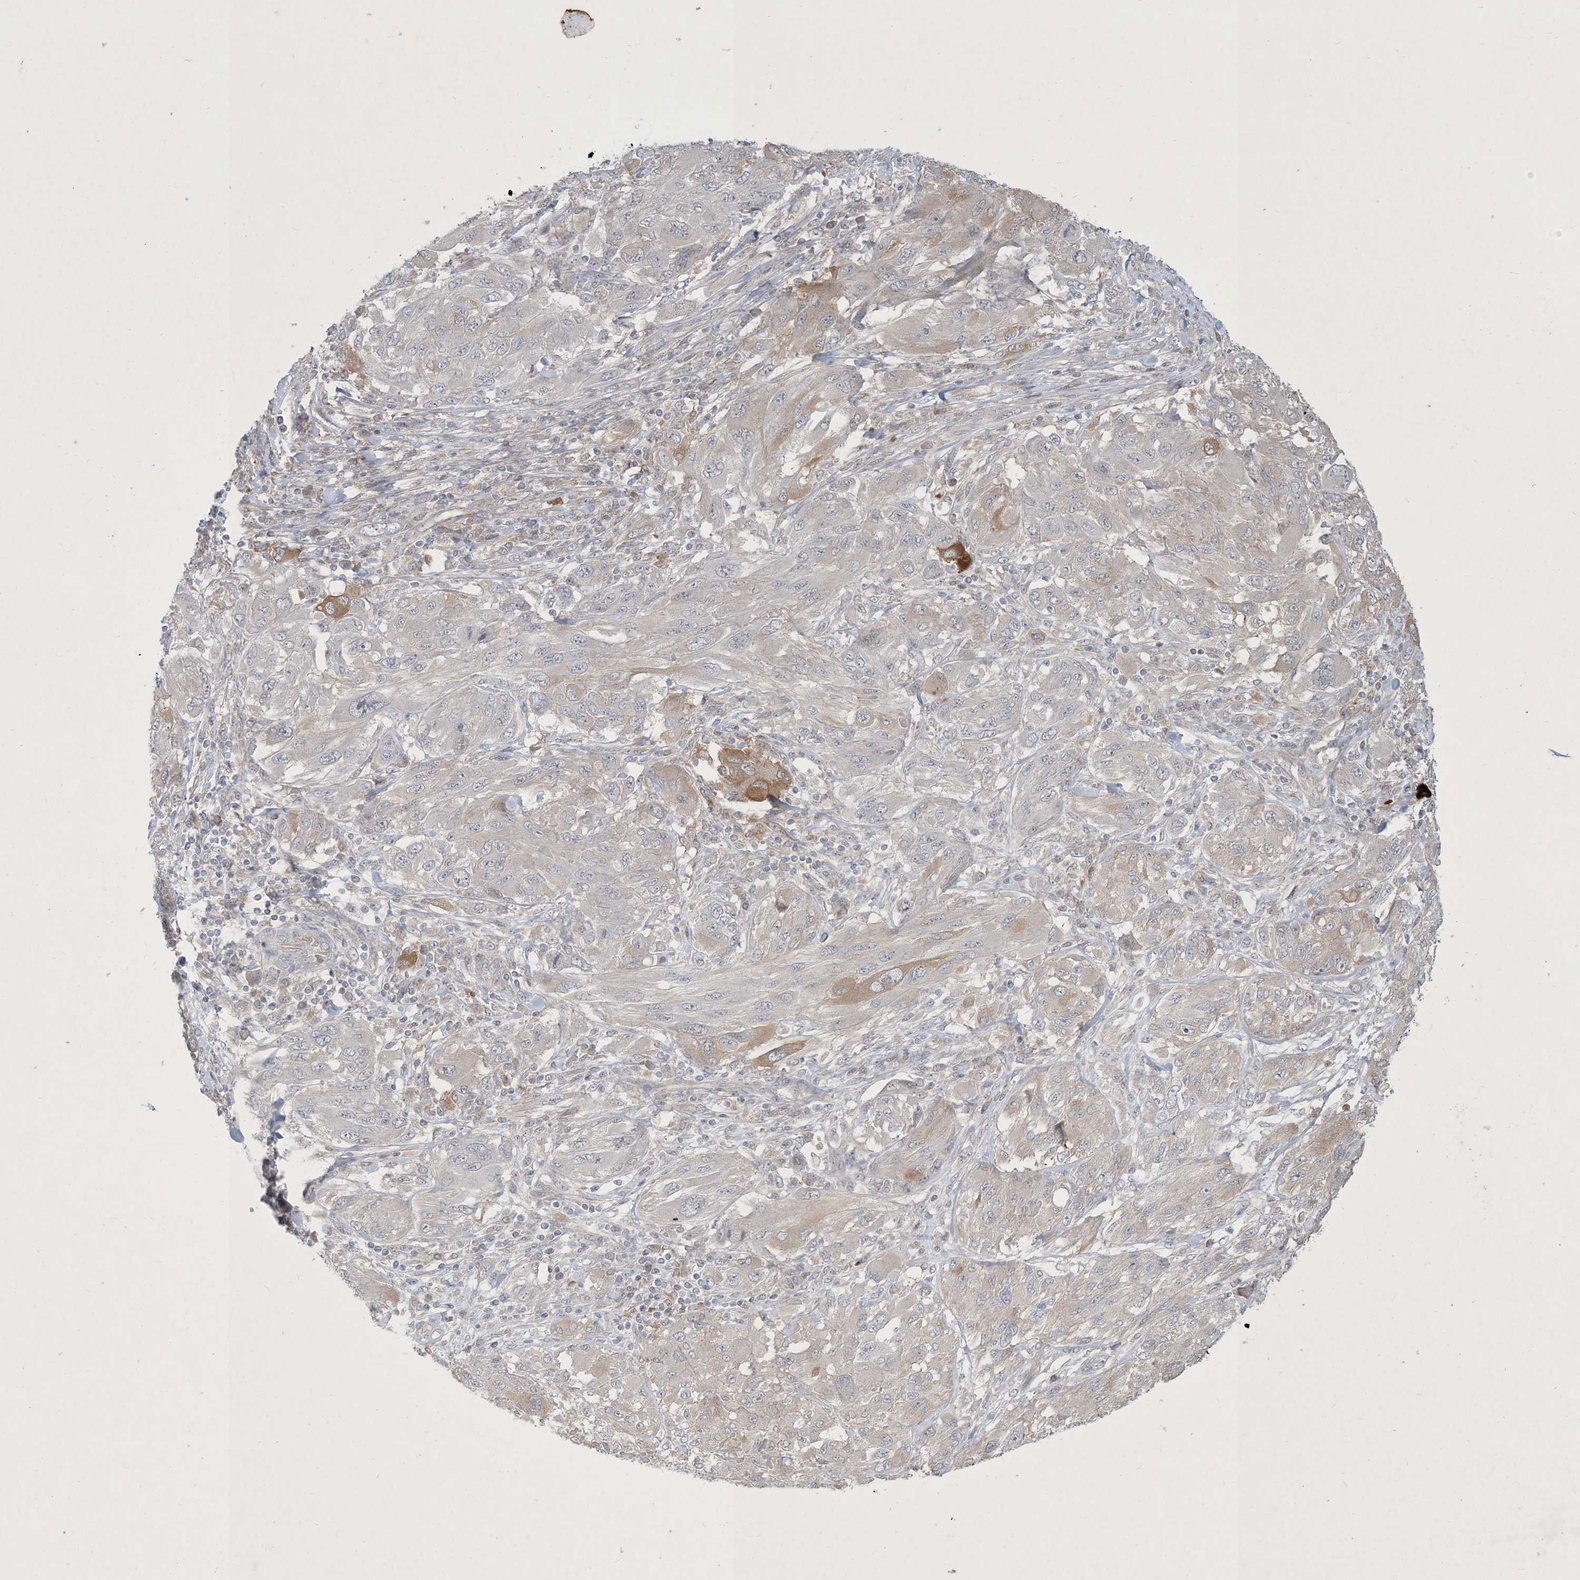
{"staining": {"intensity": "moderate", "quantity": "<25%", "location": "cytoplasmic/membranous"}, "tissue": "melanoma", "cell_type": "Tumor cells", "image_type": "cancer", "snomed": [{"axis": "morphology", "description": "Malignant melanoma, NOS"}, {"axis": "topography", "description": "Skin"}], "caption": "Immunohistochemistry (IHC) photomicrograph of melanoma stained for a protein (brown), which demonstrates low levels of moderate cytoplasmic/membranous positivity in approximately <25% of tumor cells.", "gene": "CDS1", "patient": {"sex": "female", "age": 91}}